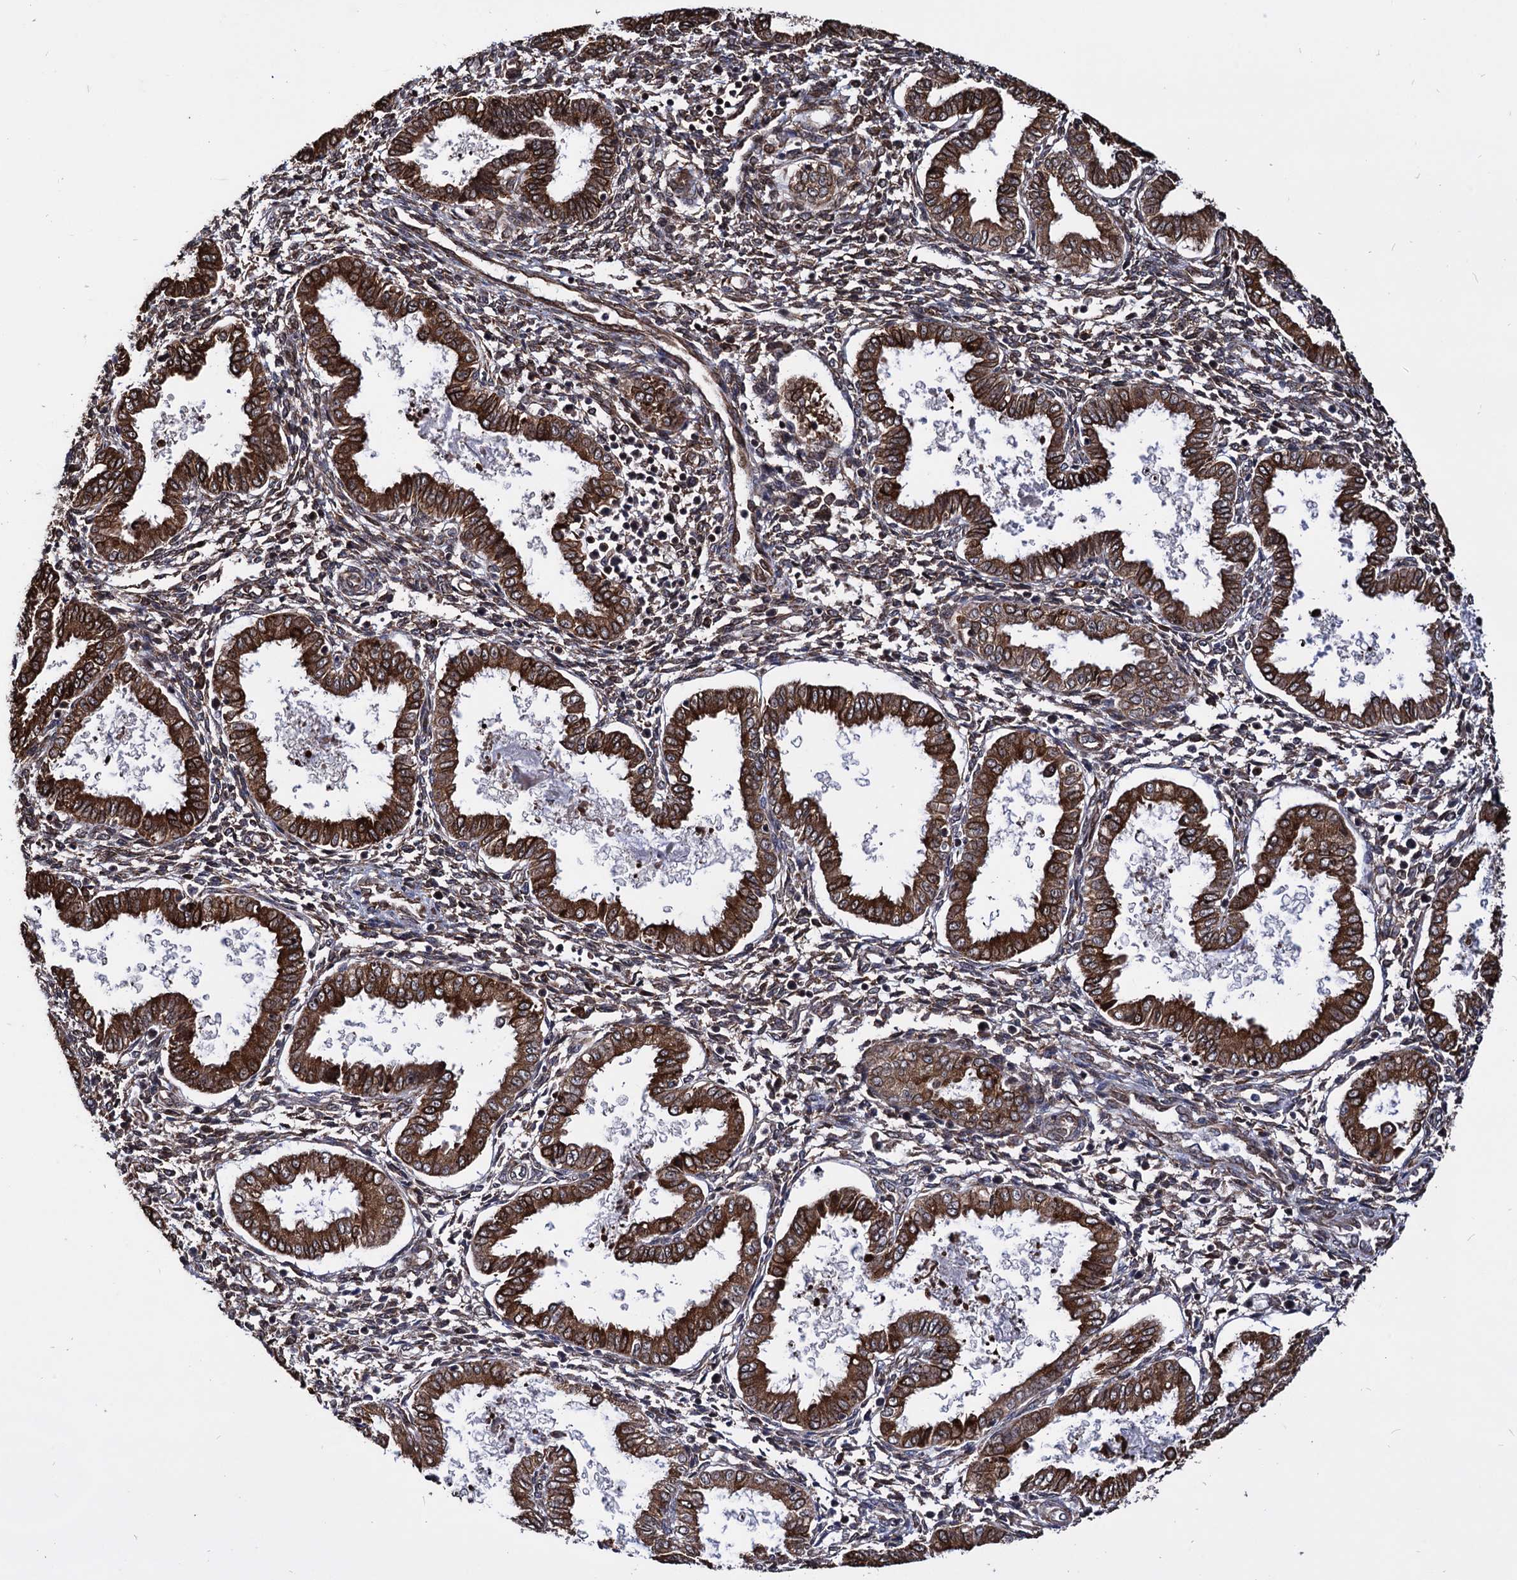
{"staining": {"intensity": "moderate", "quantity": "25%-75%", "location": "cytoplasmic/membranous"}, "tissue": "endometrium", "cell_type": "Cells in endometrial stroma", "image_type": "normal", "snomed": [{"axis": "morphology", "description": "Normal tissue, NOS"}, {"axis": "topography", "description": "Endometrium"}], "caption": "A micrograph of endometrium stained for a protein exhibits moderate cytoplasmic/membranous brown staining in cells in endometrial stroma. The staining was performed using DAB to visualize the protein expression in brown, while the nuclei were stained in blue with hematoxylin (Magnification: 20x).", "gene": "ANKRD12", "patient": {"sex": "female", "age": 33}}